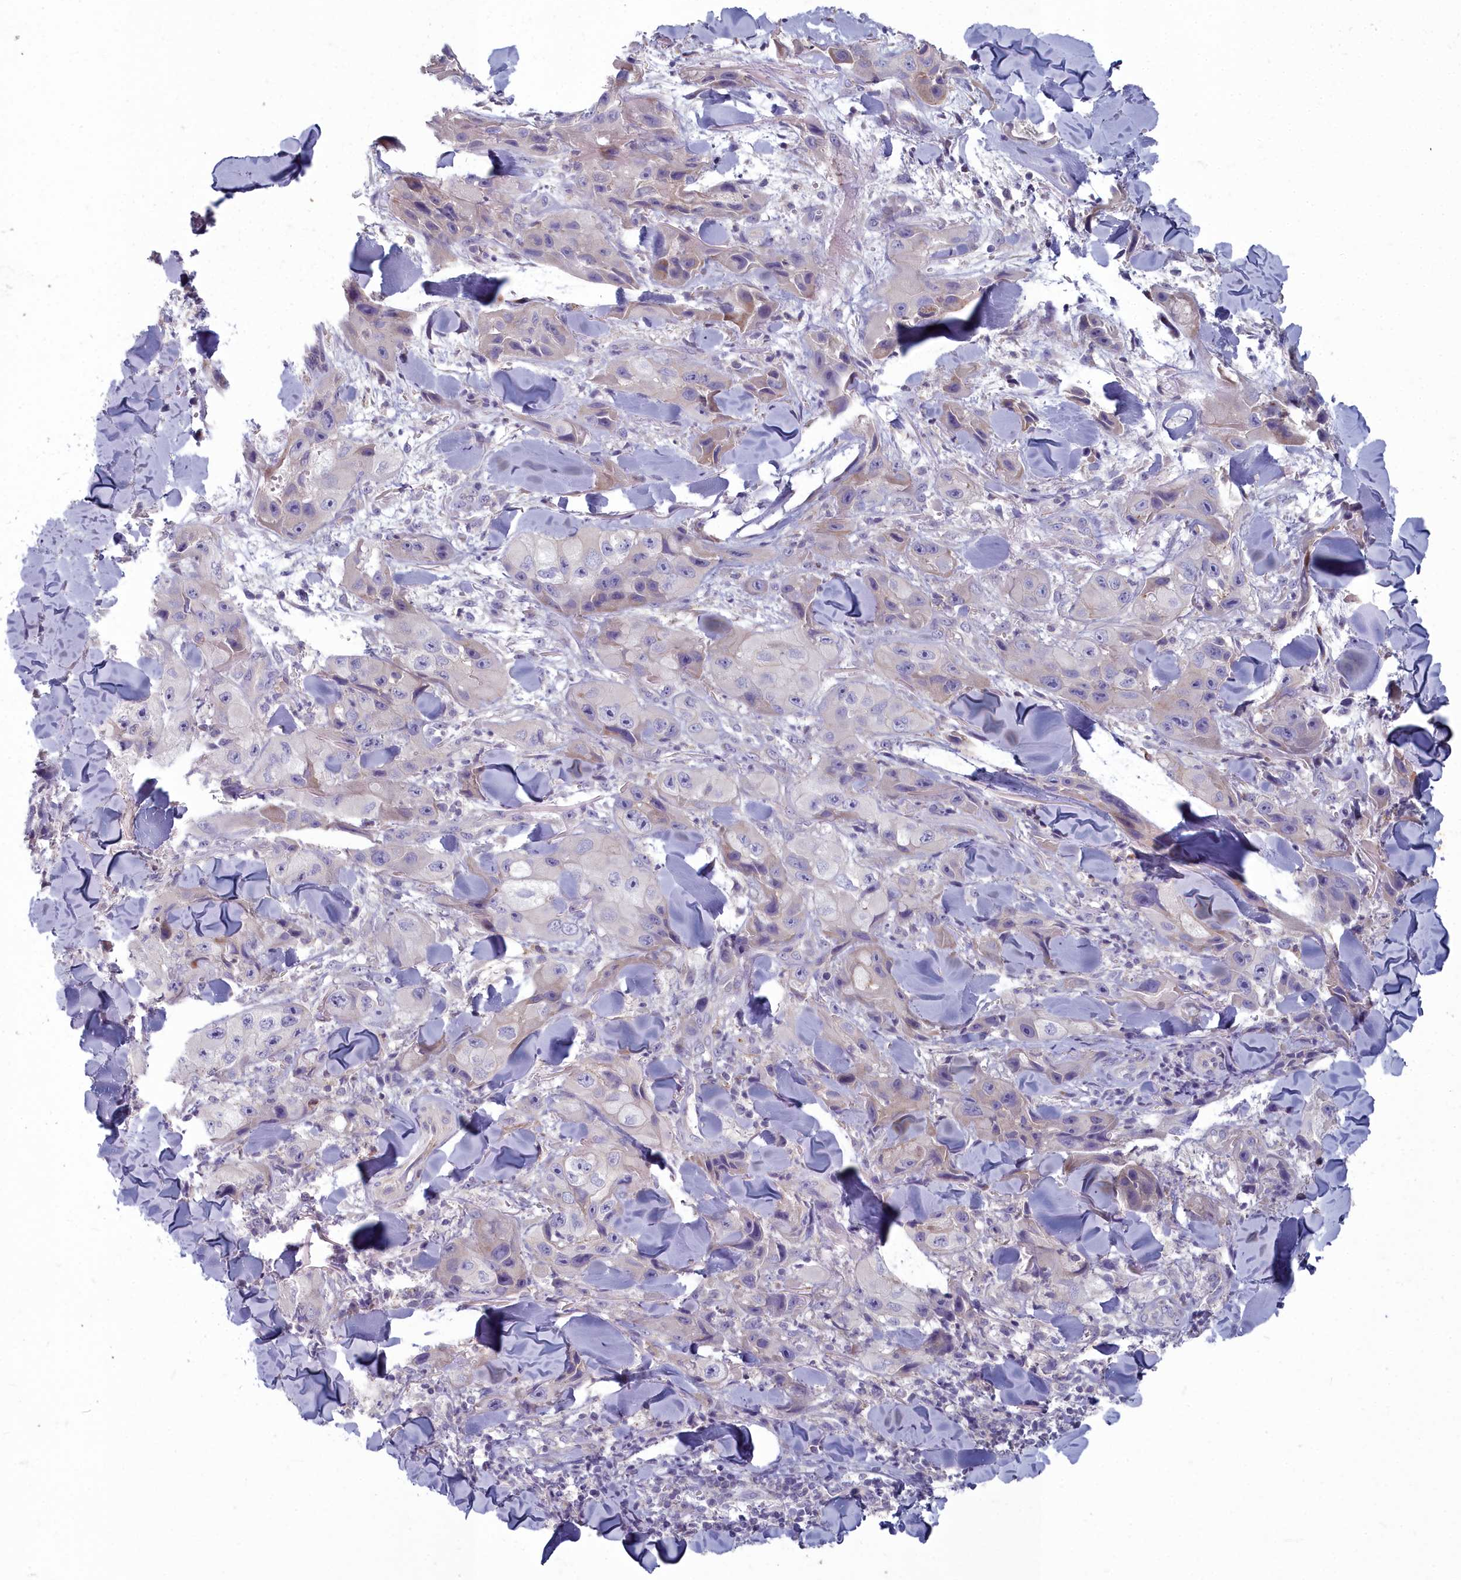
{"staining": {"intensity": "weak", "quantity": "<25%", "location": "cytoplasmic/membranous"}, "tissue": "skin cancer", "cell_type": "Tumor cells", "image_type": "cancer", "snomed": [{"axis": "morphology", "description": "Squamous cell carcinoma, NOS"}, {"axis": "topography", "description": "Skin"}, {"axis": "topography", "description": "Subcutis"}], "caption": "High power microscopy photomicrograph of an immunohistochemistry (IHC) photomicrograph of skin cancer (squamous cell carcinoma), revealing no significant staining in tumor cells.", "gene": "INSYN2A", "patient": {"sex": "male", "age": 73}}